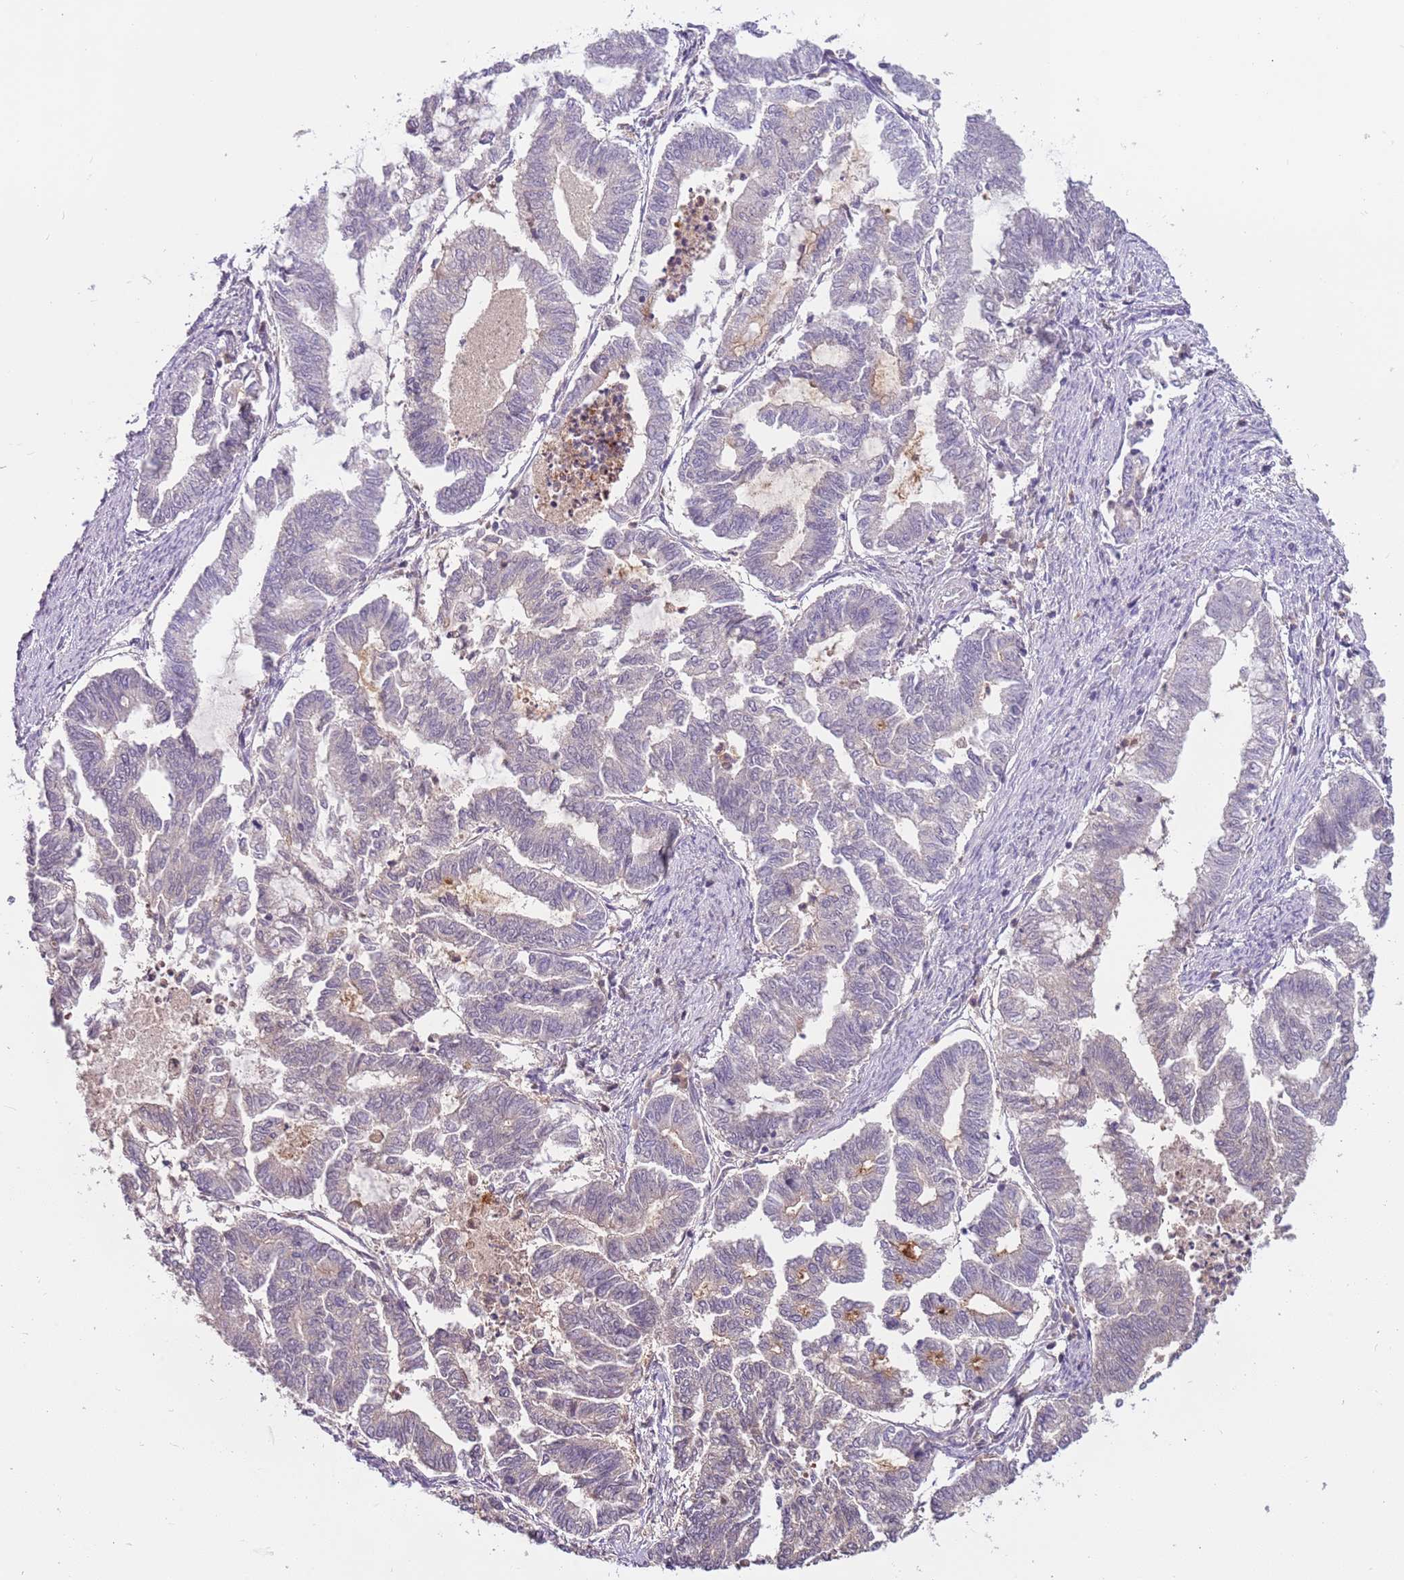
{"staining": {"intensity": "negative", "quantity": "none", "location": "none"}, "tissue": "endometrial cancer", "cell_type": "Tumor cells", "image_type": "cancer", "snomed": [{"axis": "morphology", "description": "Adenocarcinoma, NOS"}, {"axis": "topography", "description": "Endometrium"}], "caption": "A high-resolution photomicrograph shows IHC staining of endometrial cancer (adenocarcinoma), which reveals no significant positivity in tumor cells. Nuclei are stained in blue.", "gene": "ARHGAP5", "patient": {"sex": "female", "age": 79}}